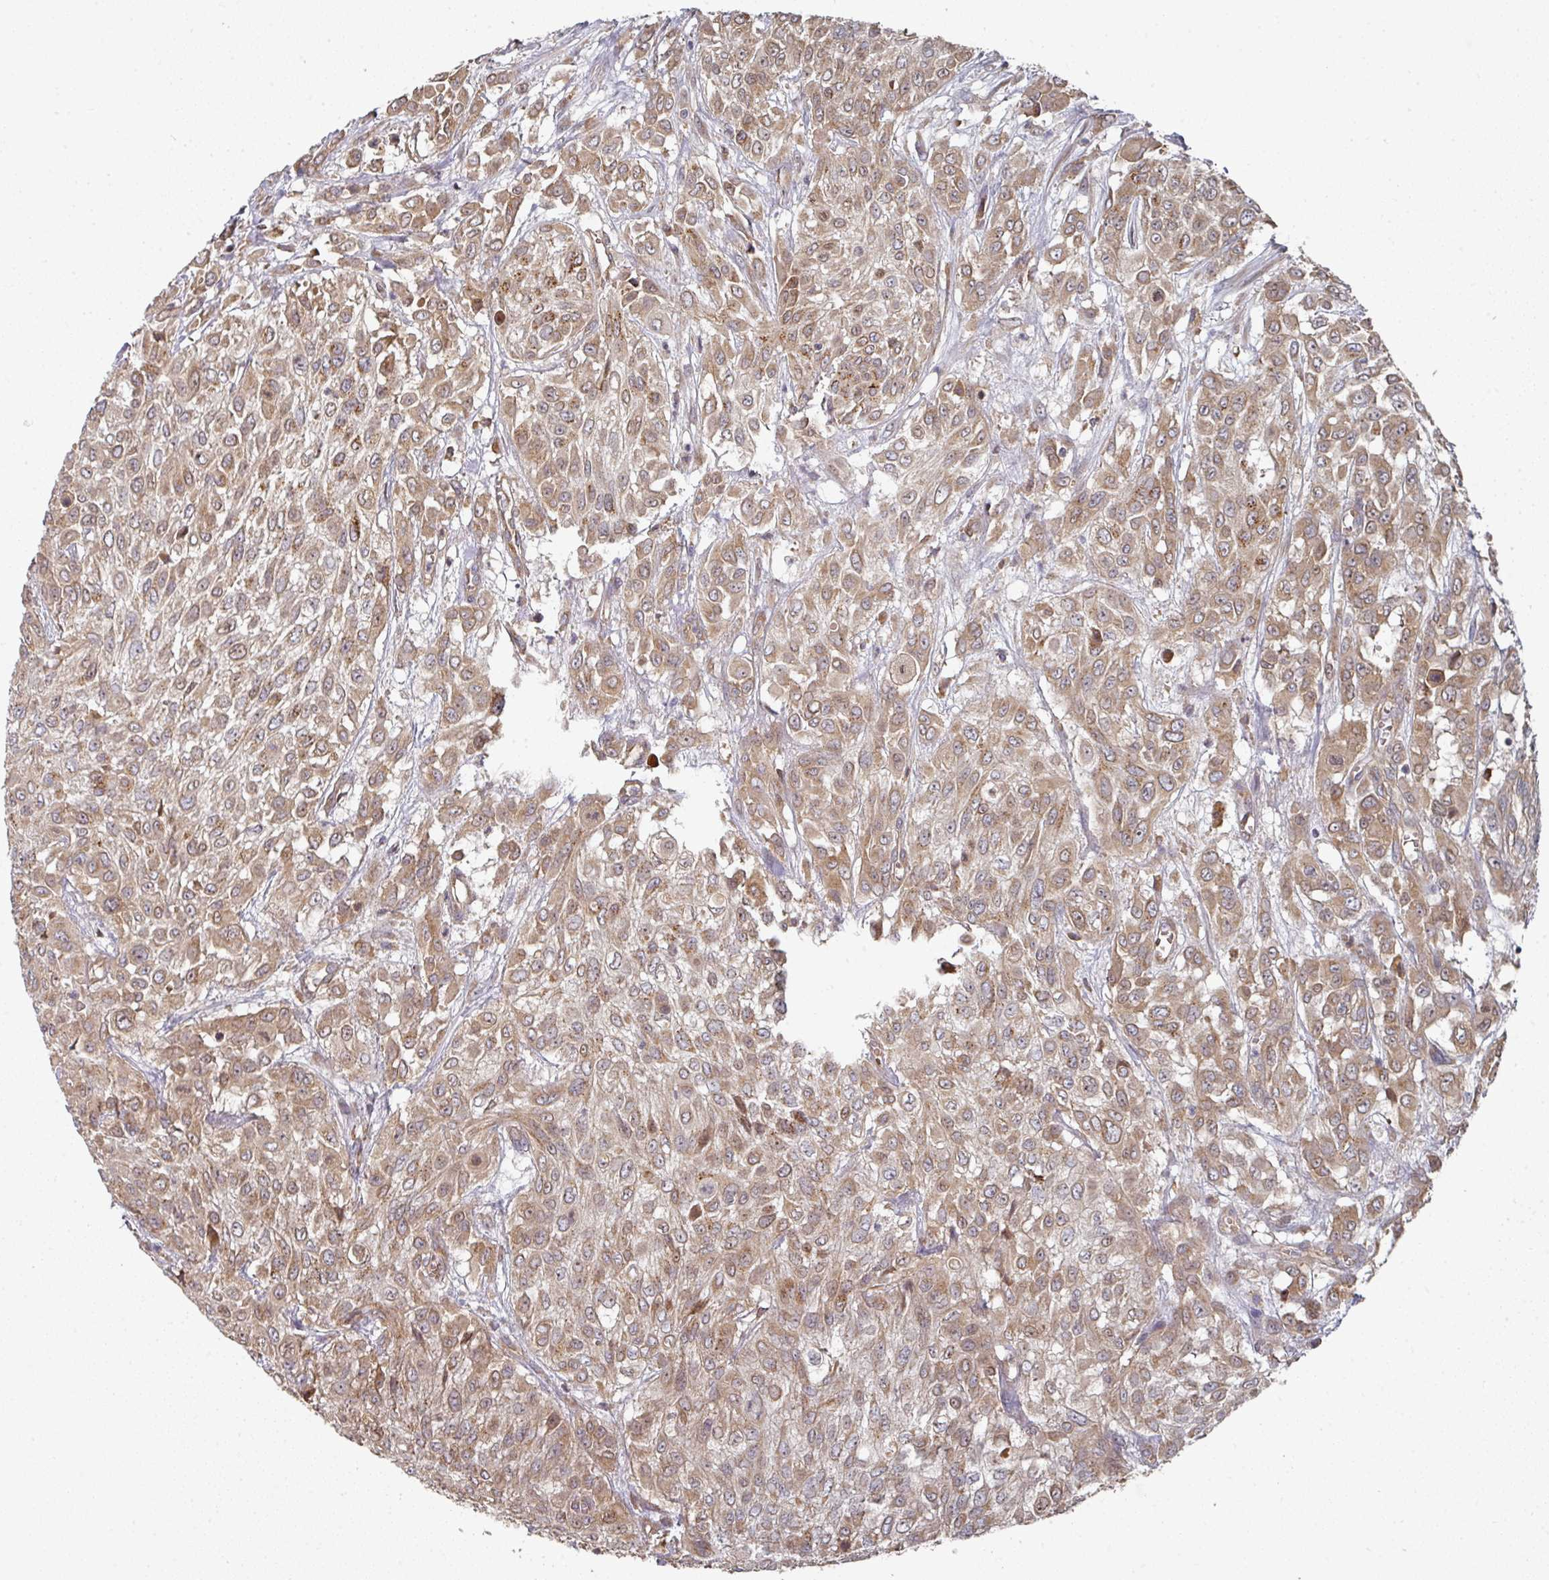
{"staining": {"intensity": "moderate", "quantity": ">75%", "location": "cytoplasmic/membranous"}, "tissue": "urothelial cancer", "cell_type": "Tumor cells", "image_type": "cancer", "snomed": [{"axis": "morphology", "description": "Urothelial carcinoma, High grade"}, {"axis": "topography", "description": "Urinary bladder"}], "caption": "Protein expression analysis of urothelial carcinoma (high-grade) demonstrates moderate cytoplasmic/membranous positivity in approximately >75% of tumor cells. Using DAB (3,3'-diaminobenzidine) (brown) and hematoxylin (blue) stains, captured at high magnification using brightfield microscopy.", "gene": "EDEM2", "patient": {"sex": "male", "age": 57}}